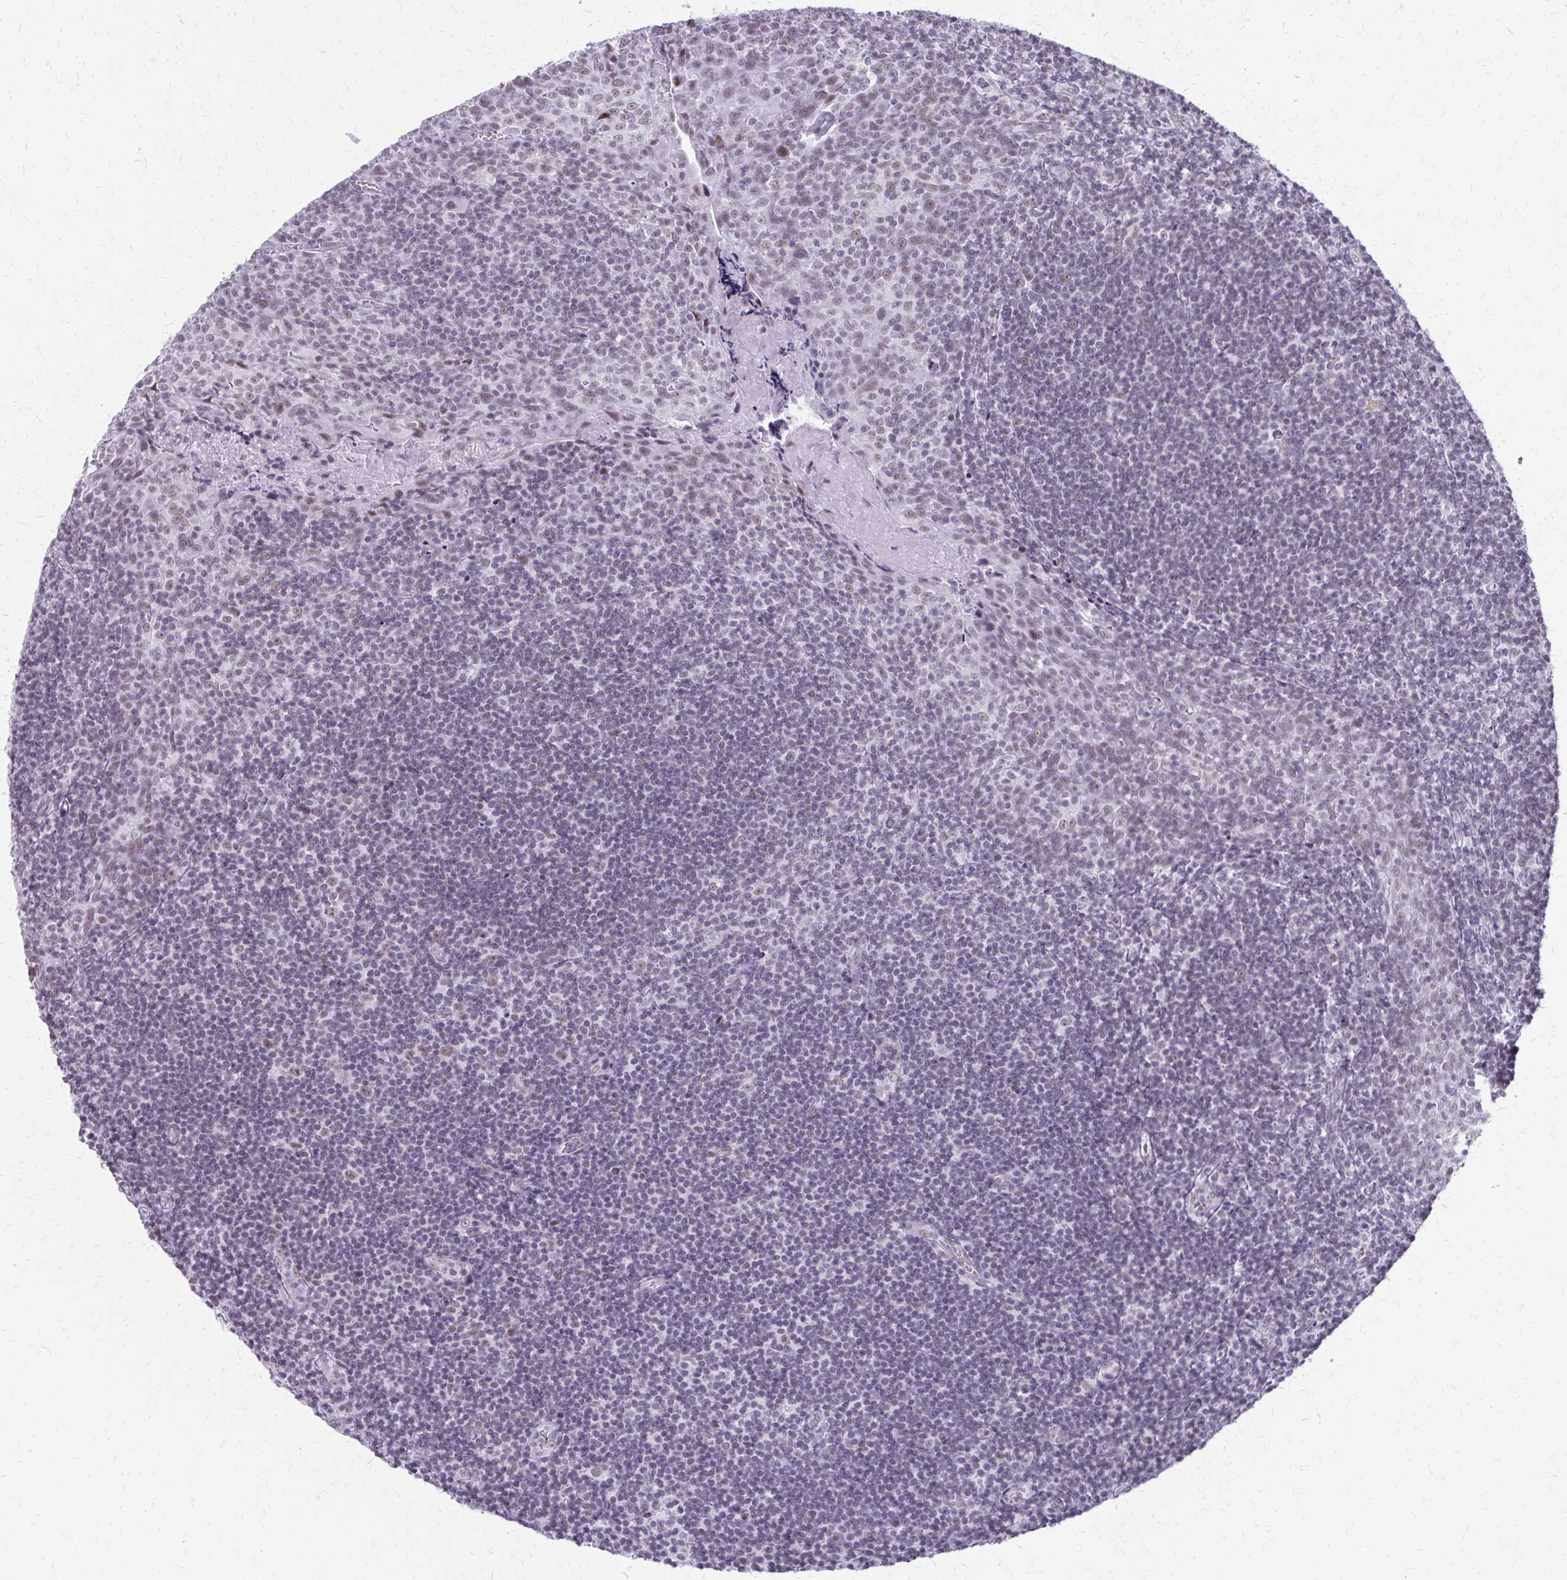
{"staining": {"intensity": "negative", "quantity": "none", "location": "none"}, "tissue": "tonsil", "cell_type": "Non-germinal center cells", "image_type": "normal", "snomed": [{"axis": "morphology", "description": "Normal tissue, NOS"}, {"axis": "morphology", "description": "Inflammation, NOS"}, {"axis": "topography", "description": "Tonsil"}], "caption": "This is a histopathology image of IHC staining of unremarkable tonsil, which shows no positivity in non-germinal center cells. Brightfield microscopy of IHC stained with DAB (brown) and hematoxylin (blue), captured at high magnification.", "gene": "SS18", "patient": {"sex": "female", "age": 31}}